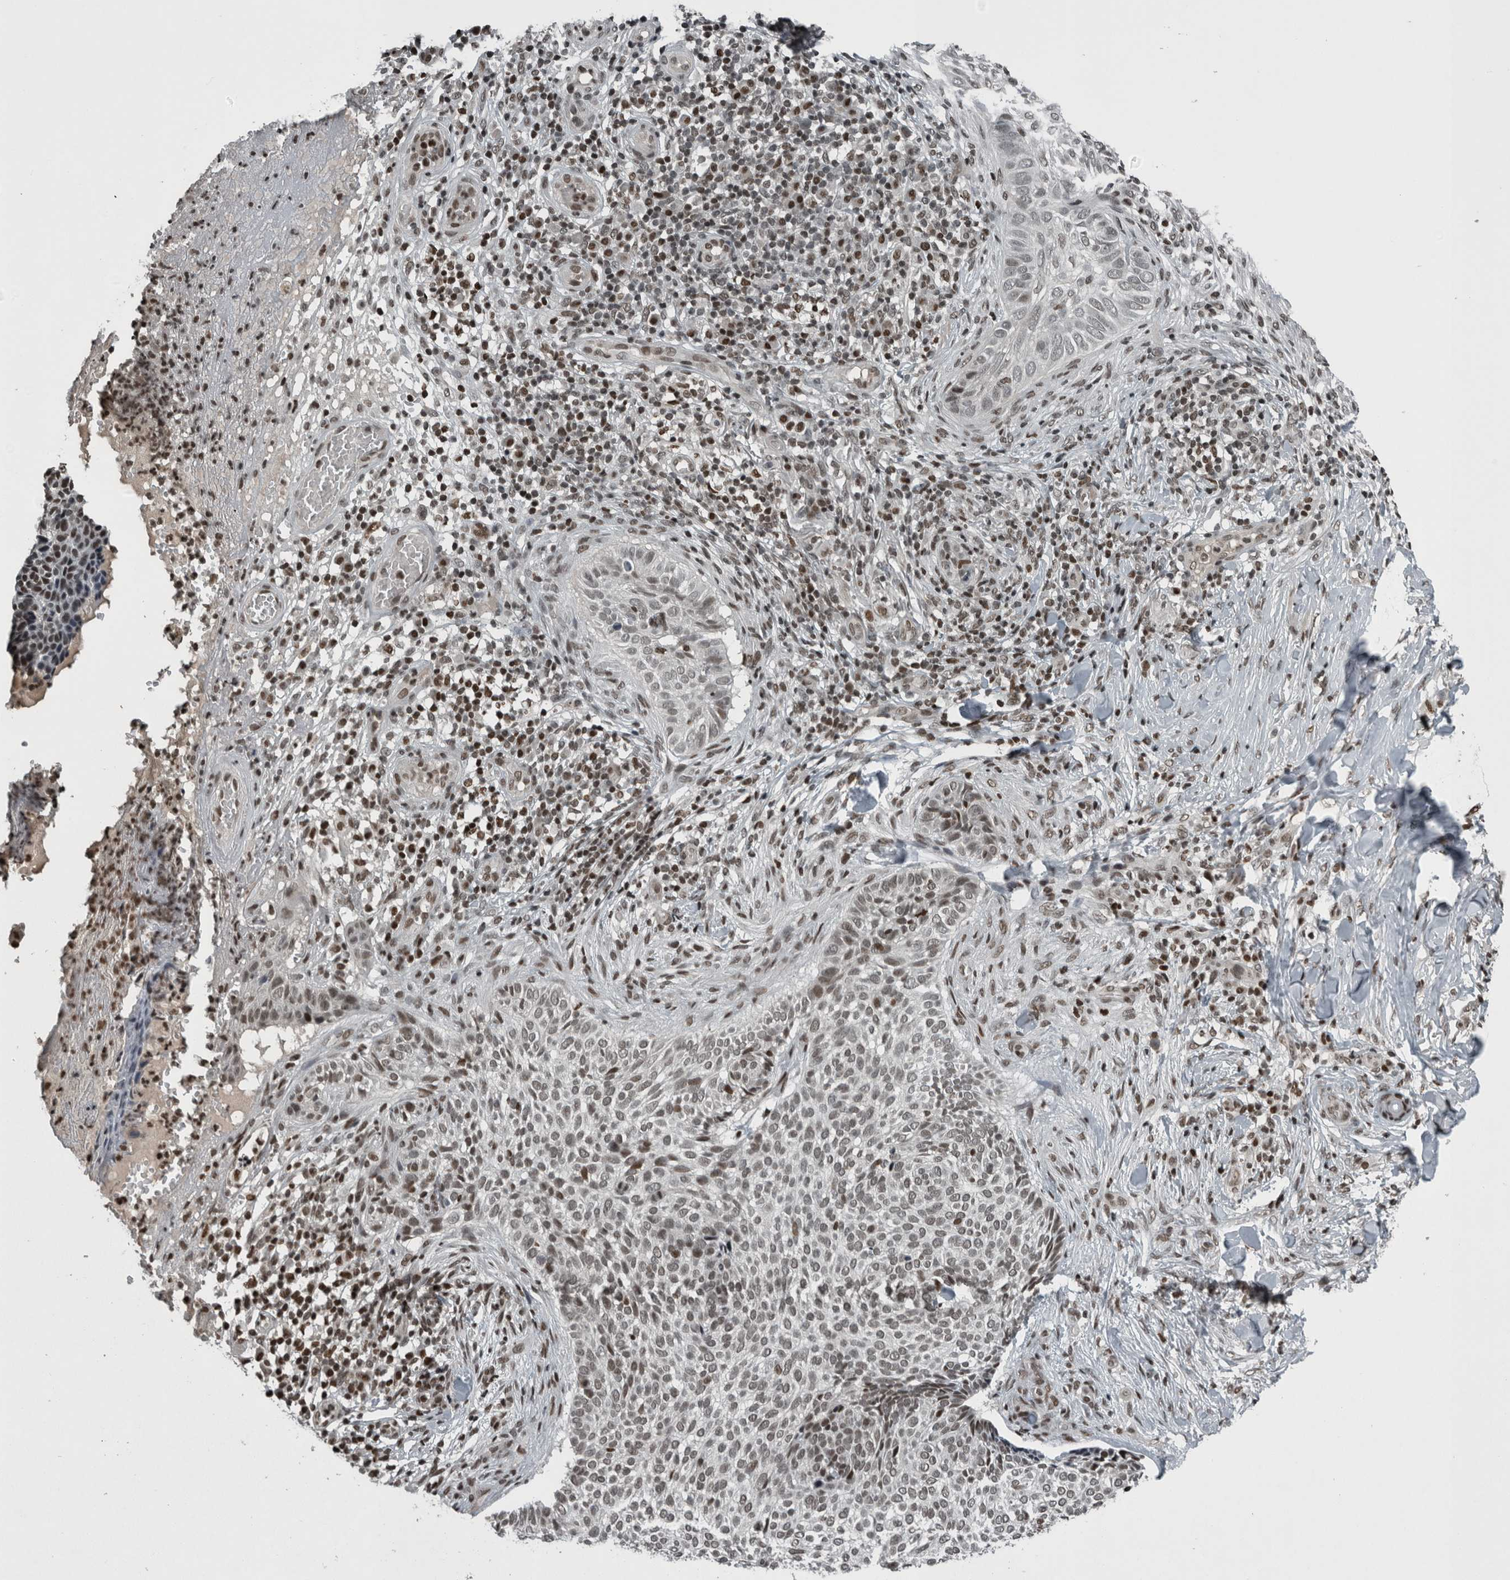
{"staining": {"intensity": "weak", "quantity": ">75%", "location": "nuclear"}, "tissue": "skin cancer", "cell_type": "Tumor cells", "image_type": "cancer", "snomed": [{"axis": "morphology", "description": "Normal tissue, NOS"}, {"axis": "morphology", "description": "Basal cell carcinoma"}, {"axis": "topography", "description": "Skin"}], "caption": "A histopathology image of human skin cancer stained for a protein exhibits weak nuclear brown staining in tumor cells.", "gene": "UNC50", "patient": {"sex": "male", "age": 67}}